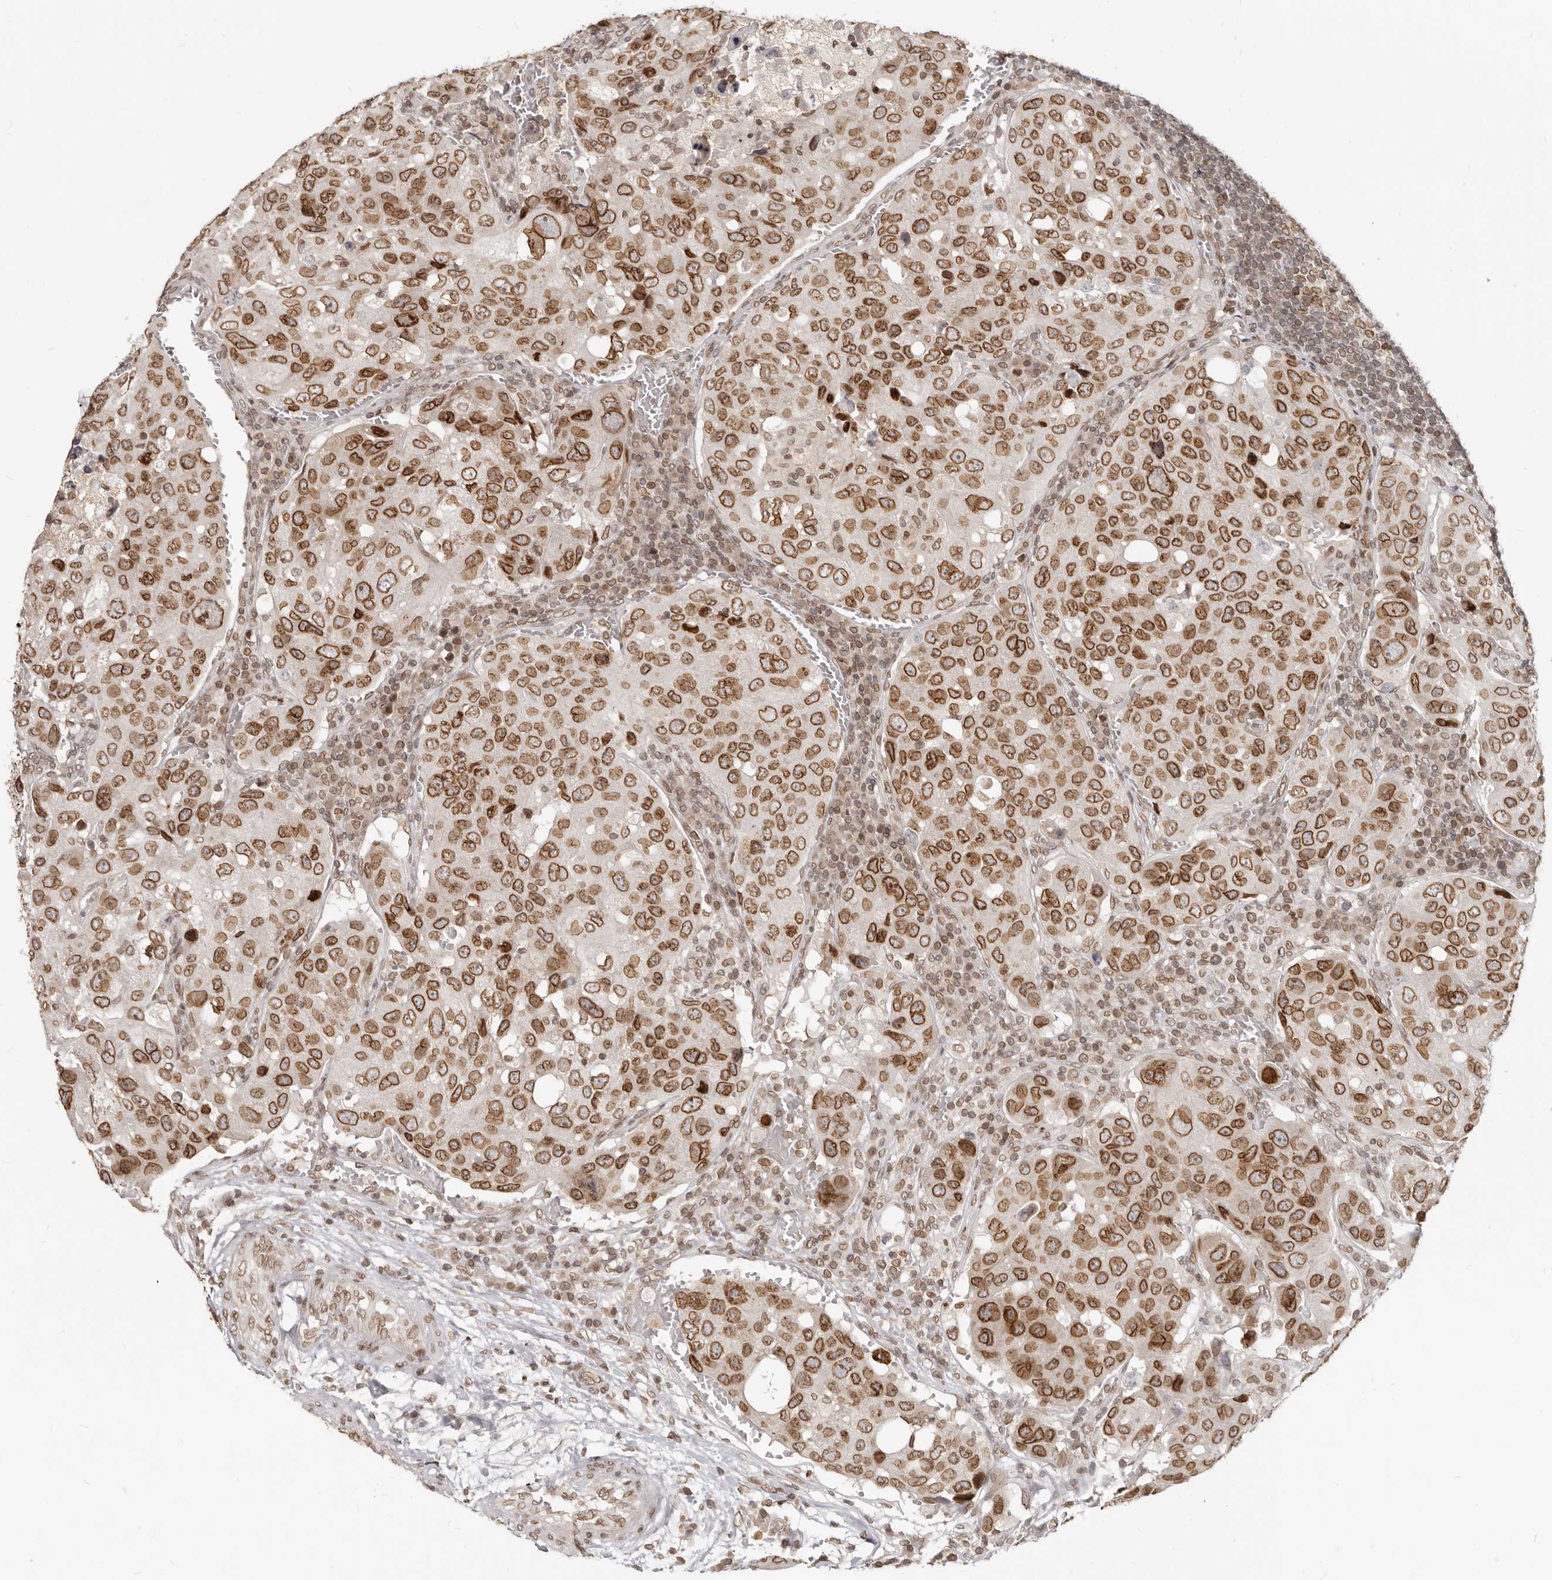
{"staining": {"intensity": "strong", "quantity": ">75%", "location": "cytoplasmic/membranous,nuclear"}, "tissue": "urothelial cancer", "cell_type": "Tumor cells", "image_type": "cancer", "snomed": [{"axis": "morphology", "description": "Urothelial carcinoma, High grade"}, {"axis": "topography", "description": "Lymph node"}, {"axis": "topography", "description": "Urinary bladder"}], "caption": "The photomicrograph shows immunohistochemical staining of urothelial cancer. There is strong cytoplasmic/membranous and nuclear expression is appreciated in approximately >75% of tumor cells.", "gene": "NUP153", "patient": {"sex": "male", "age": 51}}